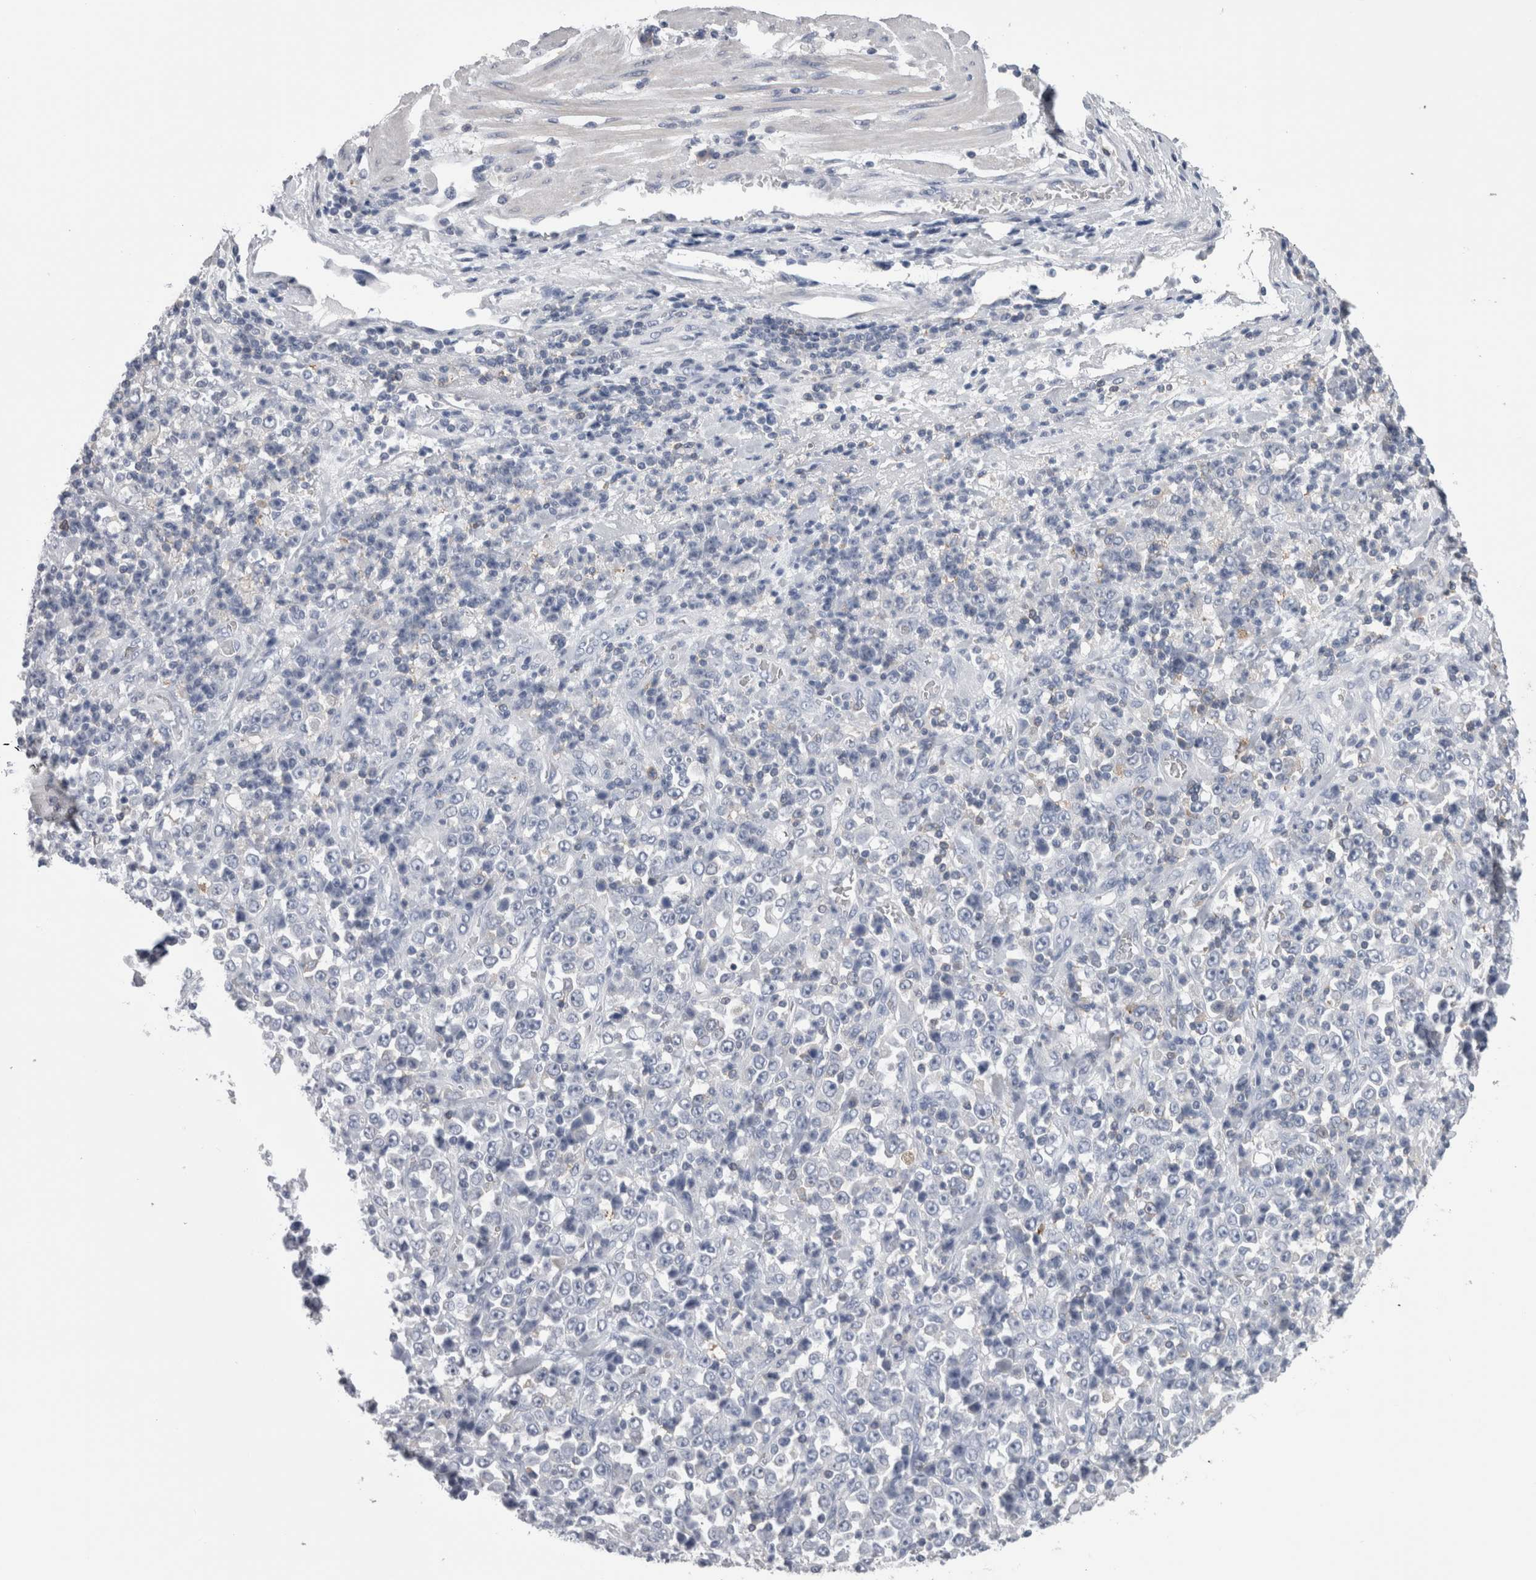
{"staining": {"intensity": "negative", "quantity": "none", "location": "none"}, "tissue": "stomach cancer", "cell_type": "Tumor cells", "image_type": "cancer", "snomed": [{"axis": "morphology", "description": "Normal tissue, NOS"}, {"axis": "morphology", "description": "Adenocarcinoma, NOS"}, {"axis": "topography", "description": "Stomach, upper"}, {"axis": "topography", "description": "Stomach"}], "caption": "Immunohistochemistry photomicrograph of adenocarcinoma (stomach) stained for a protein (brown), which reveals no staining in tumor cells.", "gene": "DCTN6", "patient": {"sex": "male", "age": 59}}